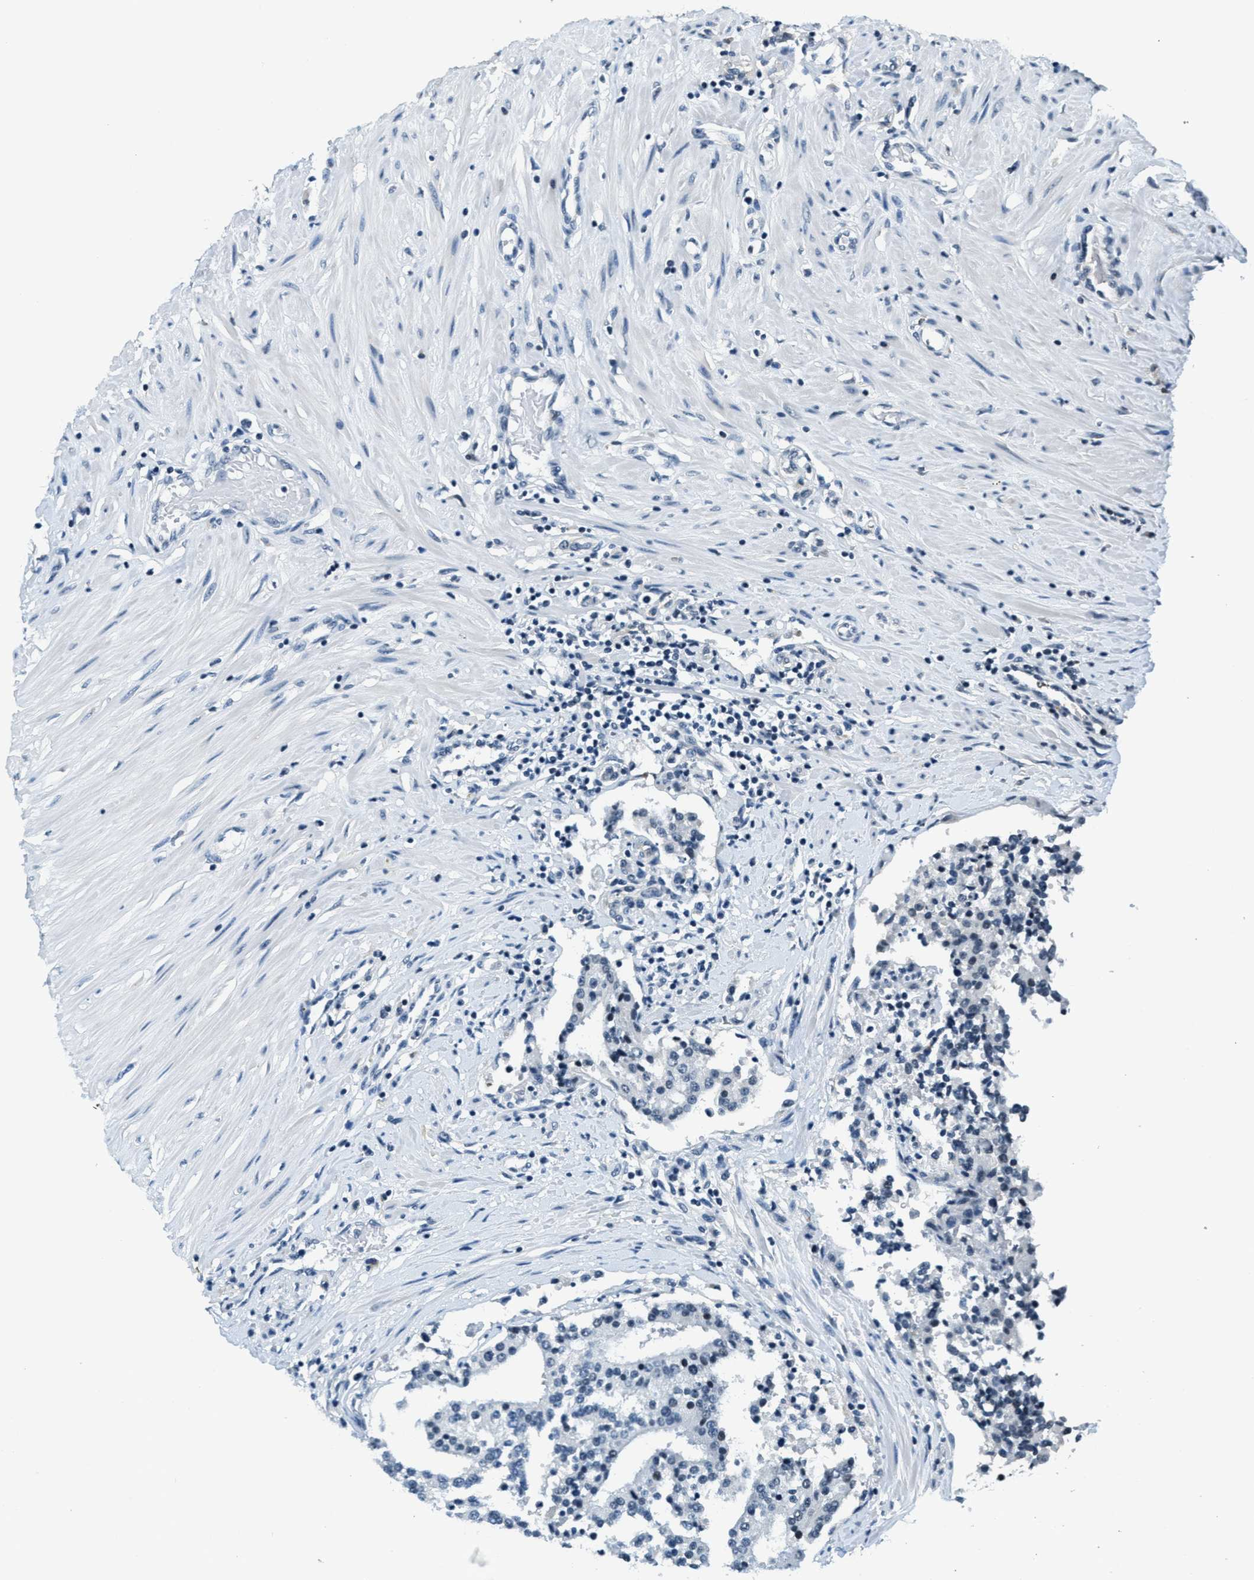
{"staining": {"intensity": "negative", "quantity": "none", "location": "none"}, "tissue": "seminal vesicle", "cell_type": "Glandular cells", "image_type": "normal", "snomed": [{"axis": "morphology", "description": "Normal tissue, NOS"}, {"axis": "morphology", "description": "Adenocarcinoma, High grade"}, {"axis": "topography", "description": "Prostate"}, {"axis": "topography", "description": "Seminal veicle"}], "caption": "Human seminal vesicle stained for a protein using IHC demonstrates no staining in glandular cells.", "gene": "CA4", "patient": {"sex": "male", "age": 55}}